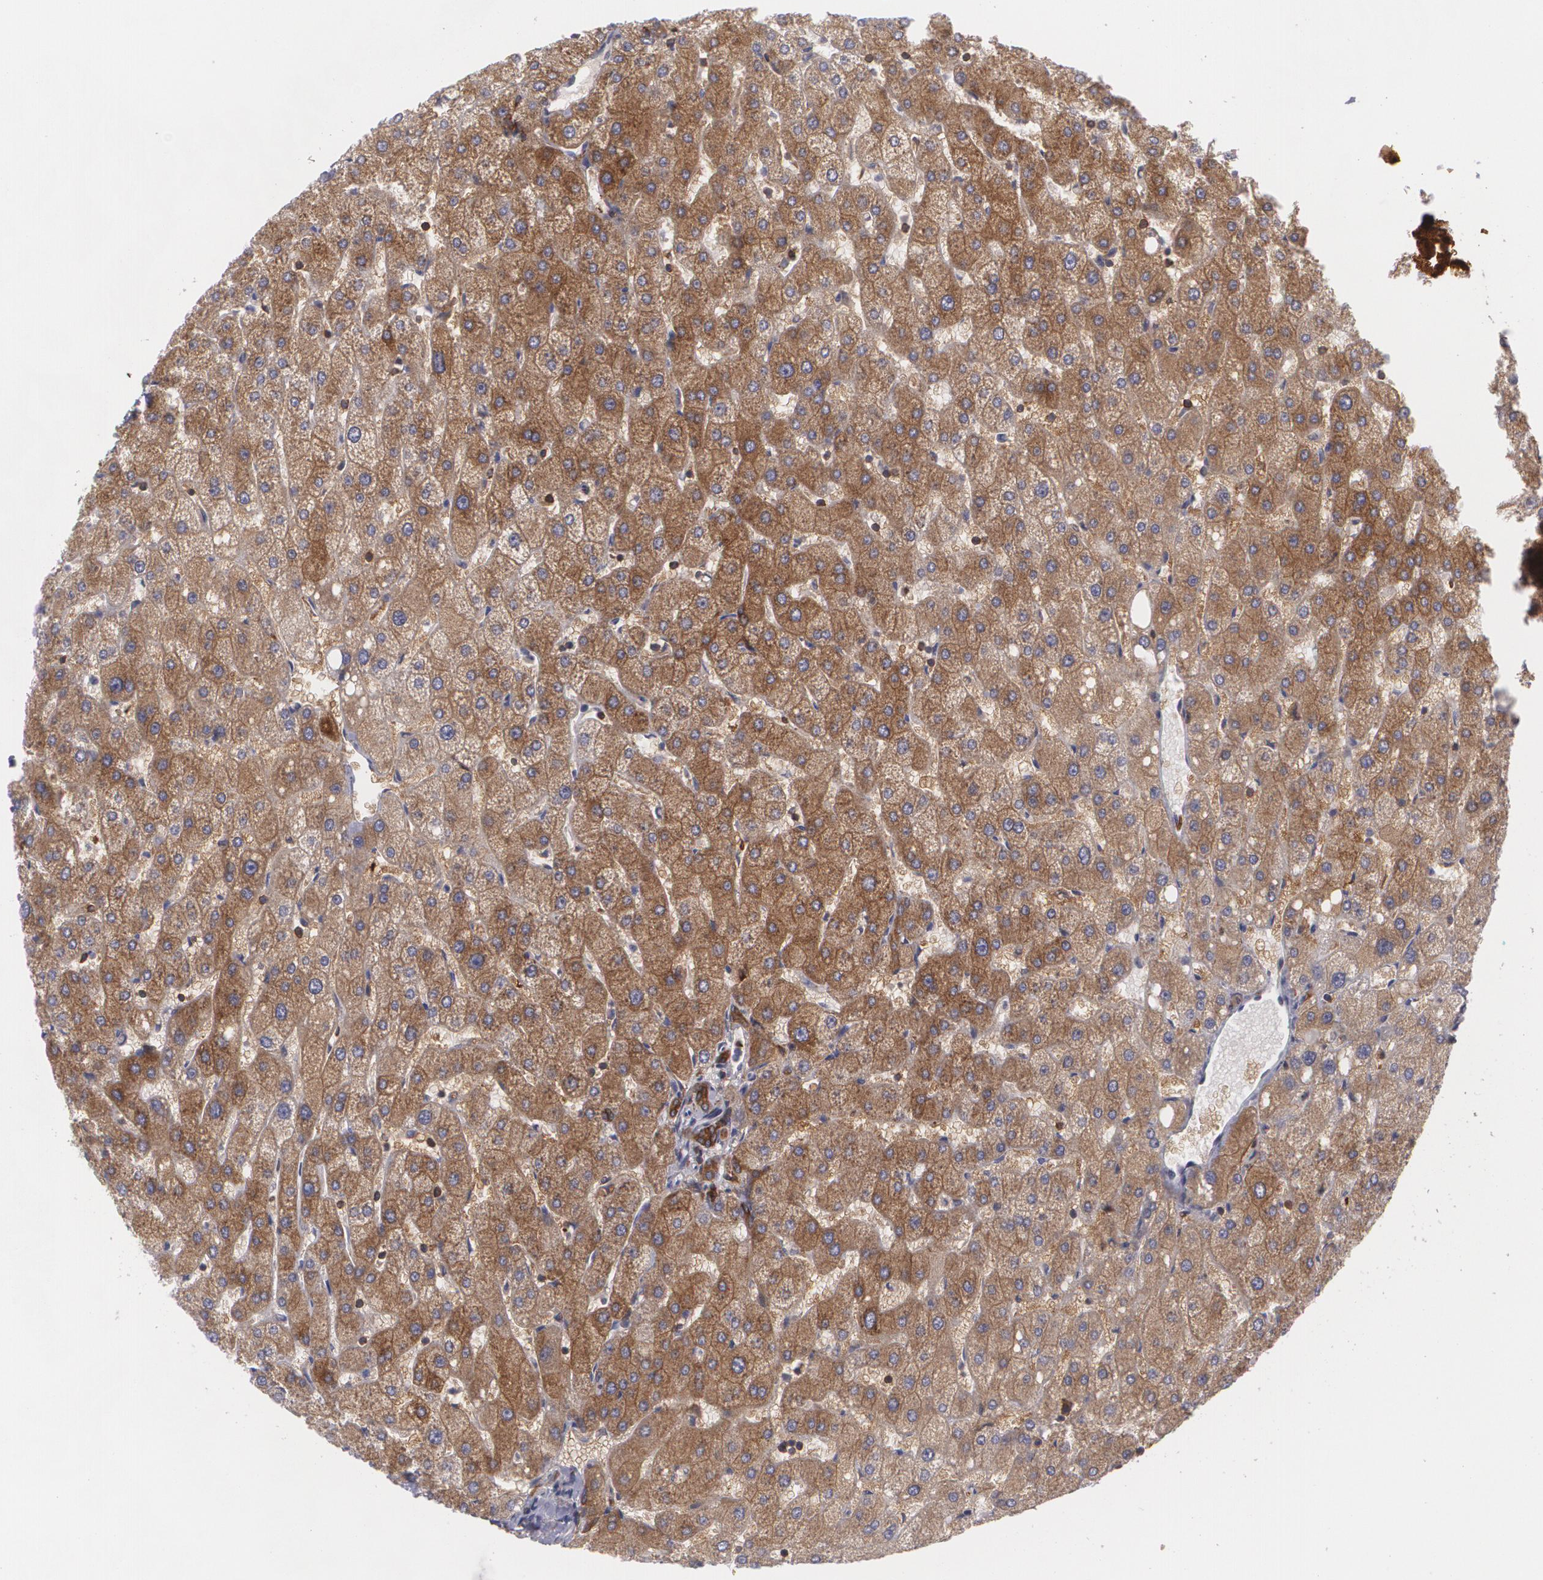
{"staining": {"intensity": "moderate", "quantity": ">75%", "location": "cytoplasmic/membranous"}, "tissue": "liver", "cell_type": "Cholangiocytes", "image_type": "normal", "snomed": [{"axis": "morphology", "description": "Normal tissue, NOS"}, {"axis": "topography", "description": "Liver"}], "caption": "Cholangiocytes show medium levels of moderate cytoplasmic/membranous expression in approximately >75% of cells in normal human liver.", "gene": "BIN1", "patient": {"sex": "male", "age": 67}}